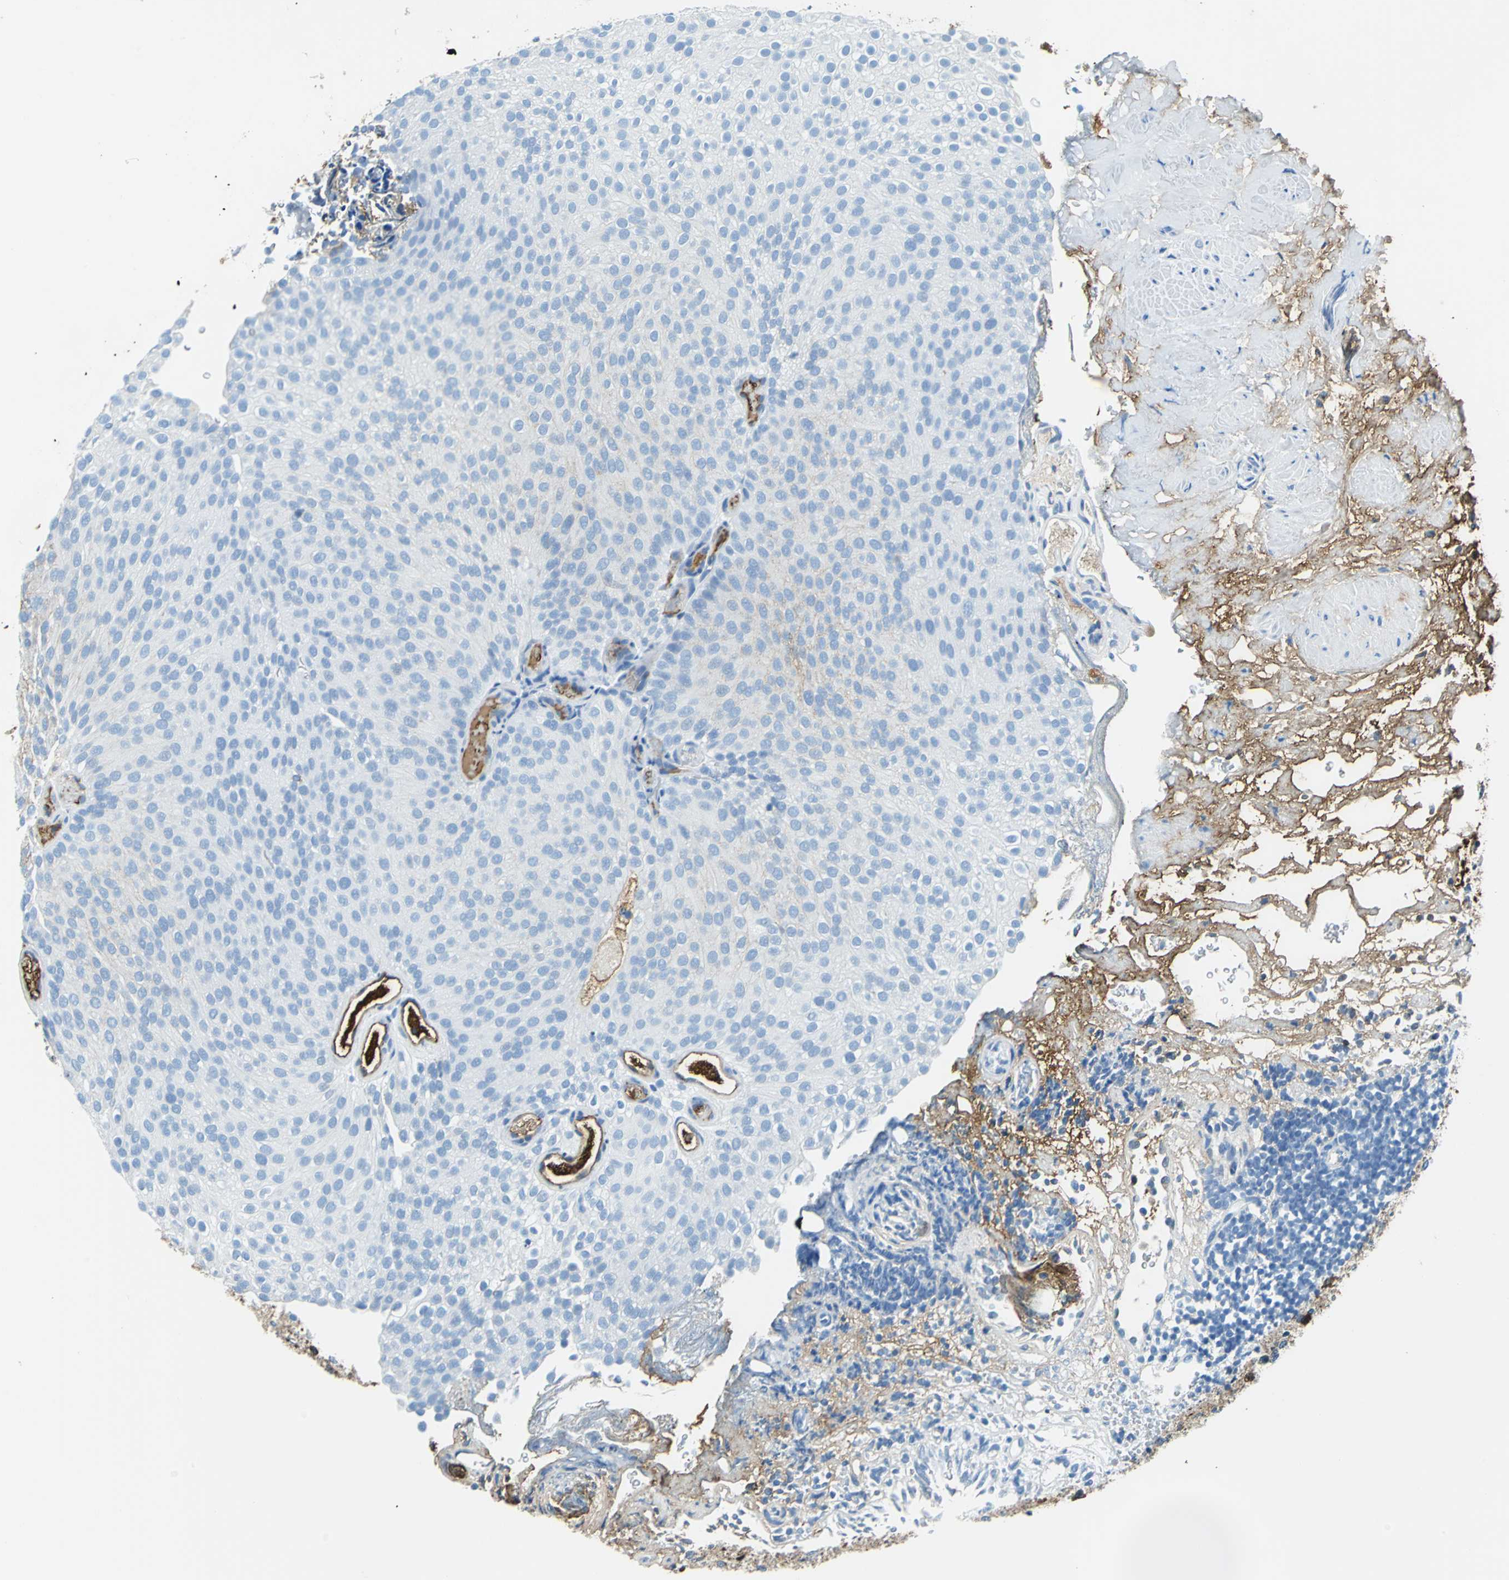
{"staining": {"intensity": "moderate", "quantity": "<25%", "location": "cytoplasmic/membranous"}, "tissue": "urothelial cancer", "cell_type": "Tumor cells", "image_type": "cancer", "snomed": [{"axis": "morphology", "description": "Urothelial carcinoma, Low grade"}, {"axis": "topography", "description": "Urinary bladder"}], "caption": "Immunohistochemical staining of human urothelial carcinoma (low-grade) exhibits low levels of moderate cytoplasmic/membranous protein expression in approximately <25% of tumor cells.", "gene": "ALB", "patient": {"sex": "male", "age": 78}}